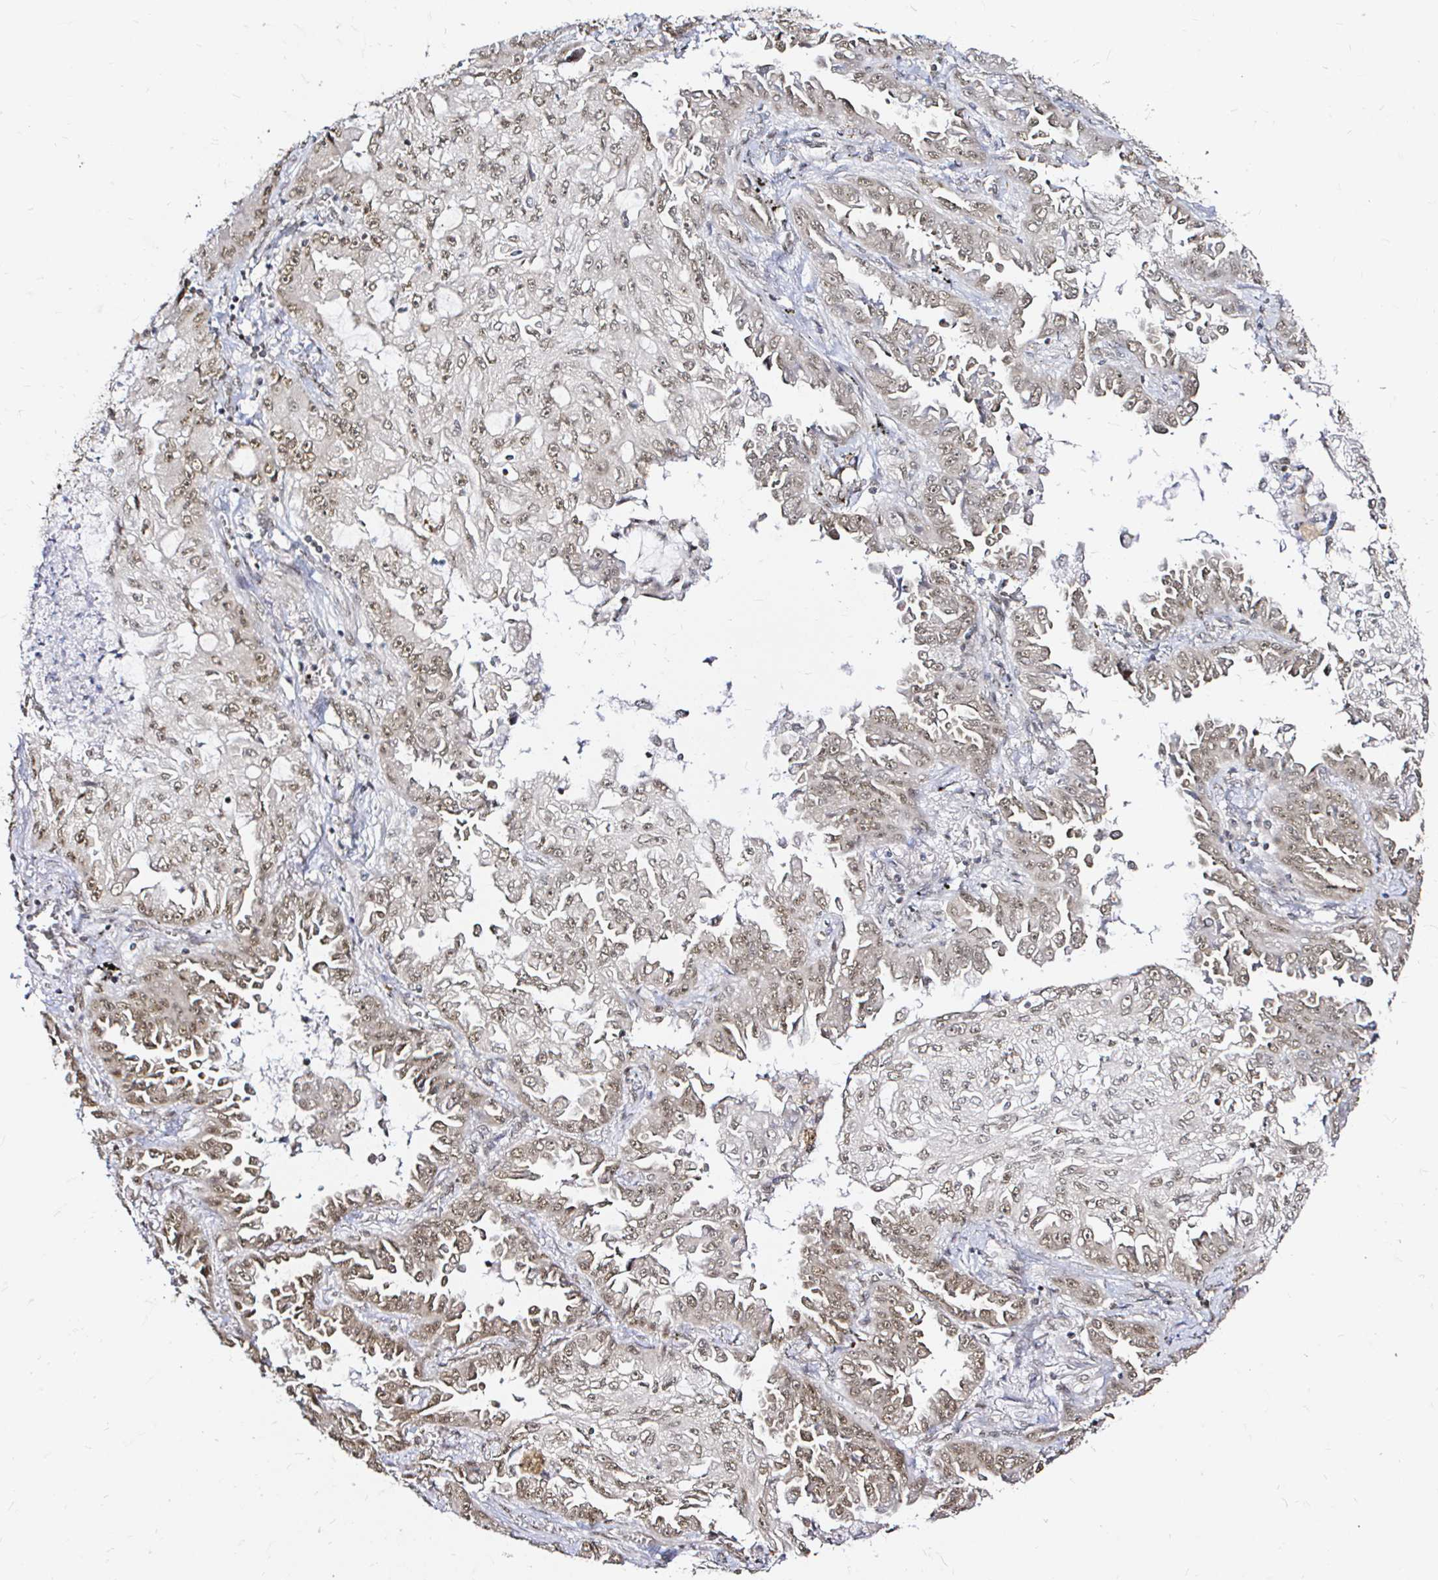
{"staining": {"intensity": "moderate", "quantity": ">75%", "location": "nuclear"}, "tissue": "lung cancer", "cell_type": "Tumor cells", "image_type": "cancer", "snomed": [{"axis": "morphology", "description": "Adenocarcinoma, NOS"}, {"axis": "topography", "description": "Lung"}], "caption": "Approximately >75% of tumor cells in lung cancer show moderate nuclear protein staining as visualized by brown immunohistochemical staining.", "gene": "SNRPC", "patient": {"sex": "female", "age": 52}}